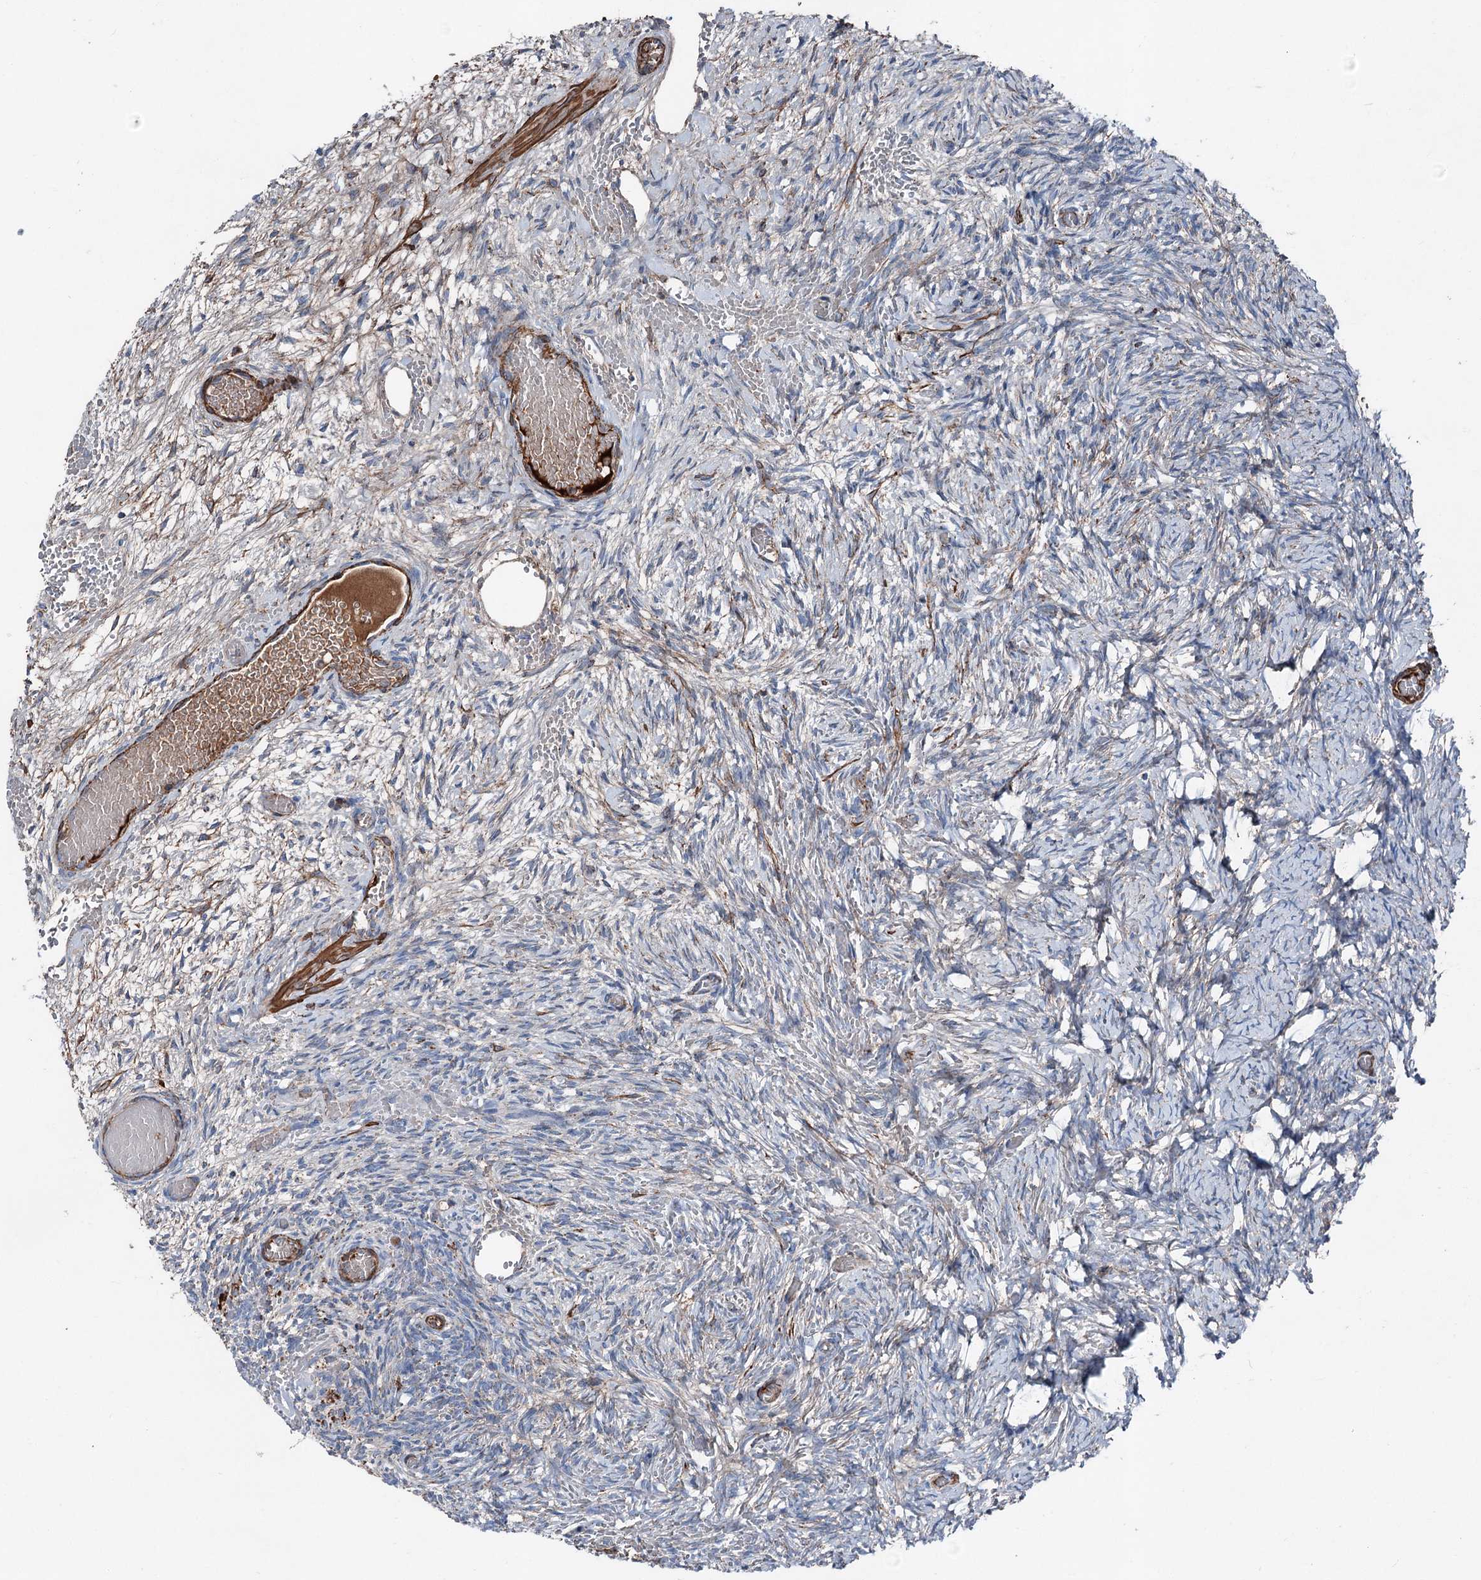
{"staining": {"intensity": "moderate", "quantity": "<25%", "location": "cytoplasmic/membranous"}, "tissue": "ovary", "cell_type": "Ovarian stroma cells", "image_type": "normal", "snomed": [{"axis": "morphology", "description": "Adenocarcinoma, NOS"}, {"axis": "topography", "description": "Endometrium"}], "caption": "Immunohistochemistry (DAB (3,3'-diaminobenzidine)) staining of normal ovary shows moderate cytoplasmic/membranous protein staining in about <25% of ovarian stroma cells.", "gene": "DDIAS", "patient": {"sex": "female", "age": 32}}